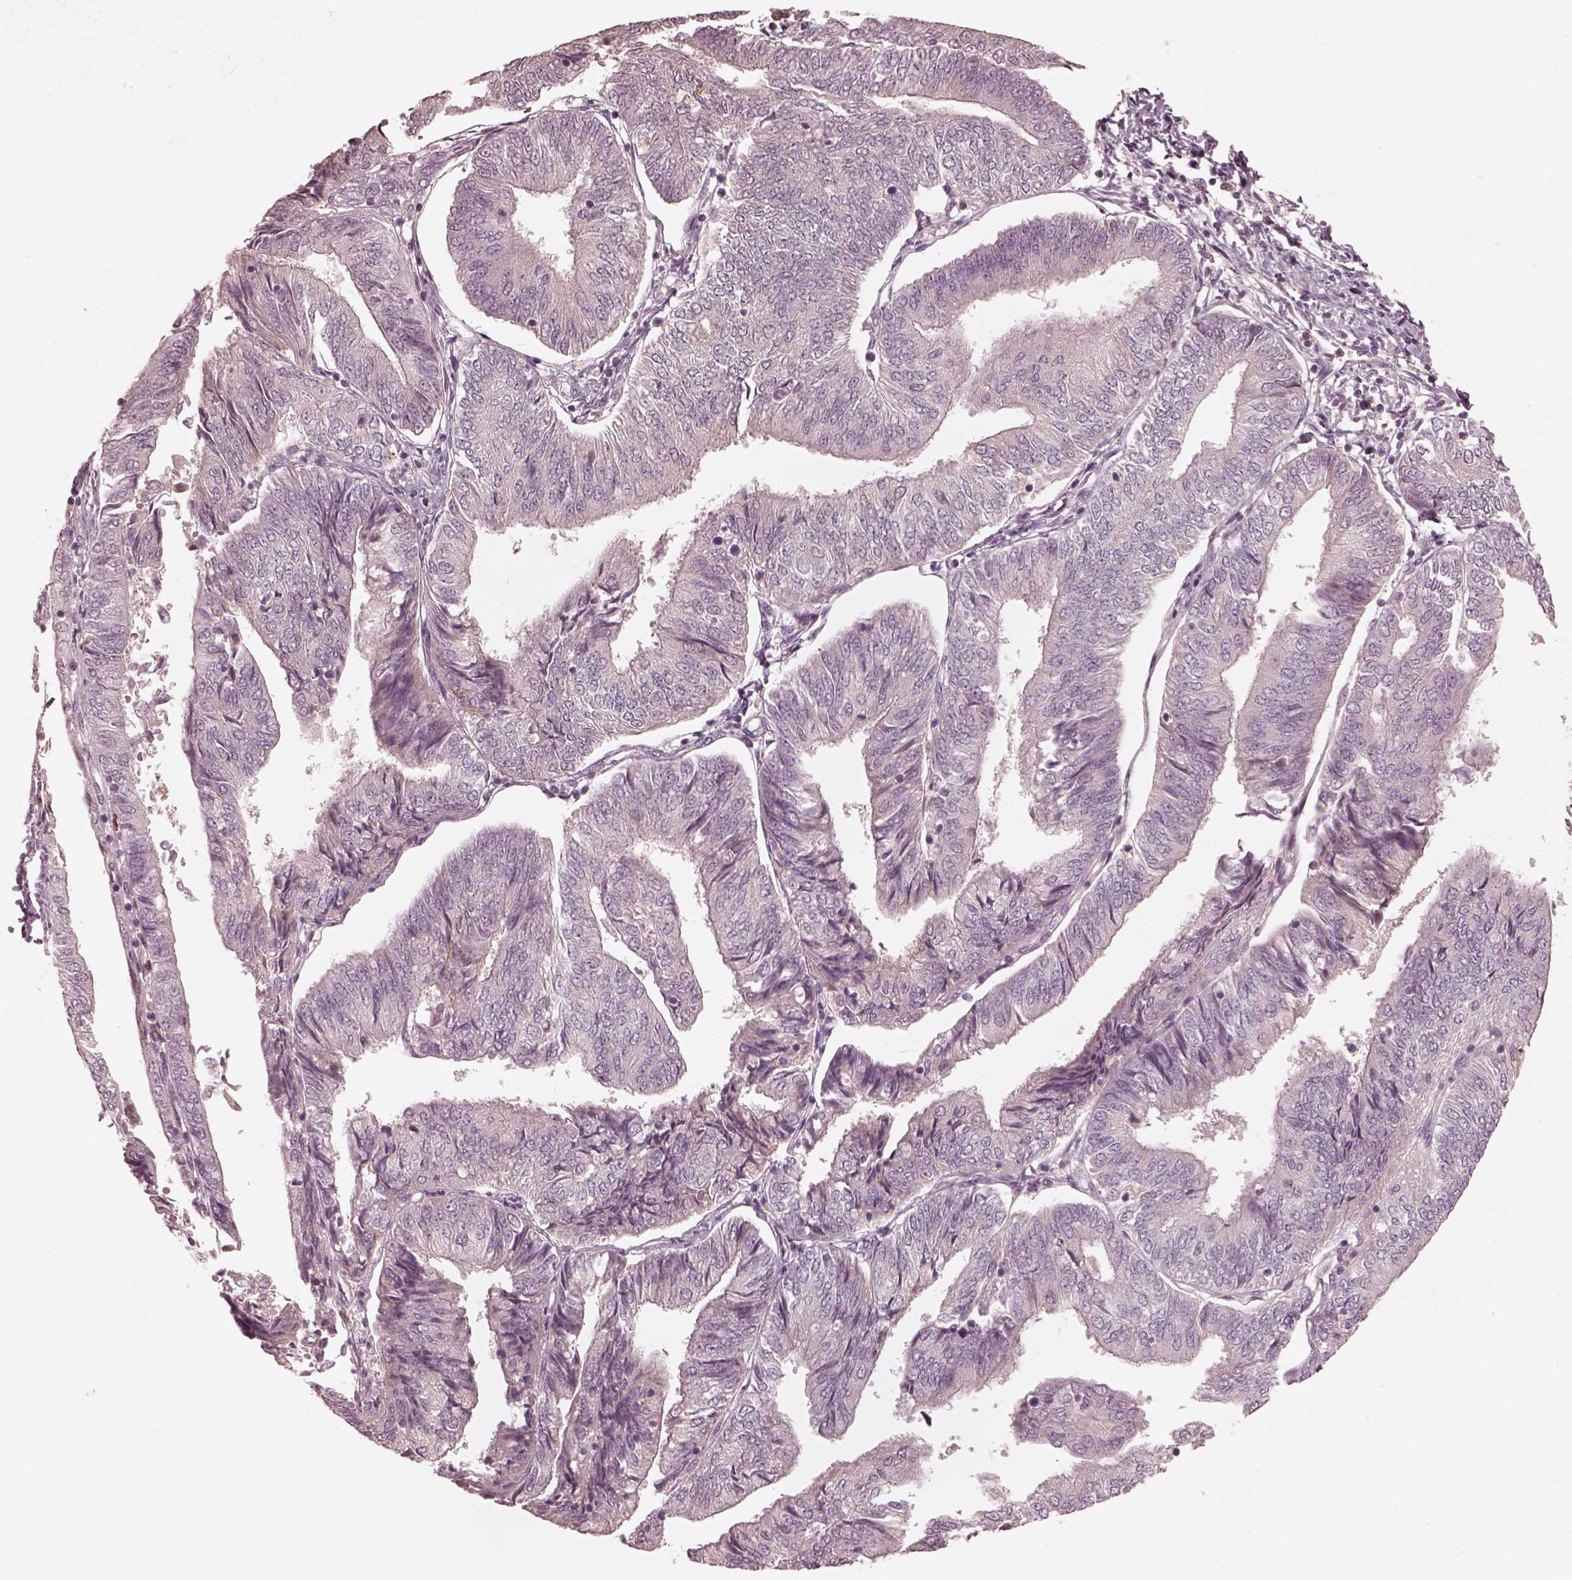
{"staining": {"intensity": "negative", "quantity": "none", "location": "none"}, "tissue": "endometrial cancer", "cell_type": "Tumor cells", "image_type": "cancer", "snomed": [{"axis": "morphology", "description": "Adenocarcinoma, NOS"}, {"axis": "topography", "description": "Endometrium"}], "caption": "The micrograph demonstrates no significant expression in tumor cells of endometrial cancer.", "gene": "VWA5B1", "patient": {"sex": "female", "age": 58}}